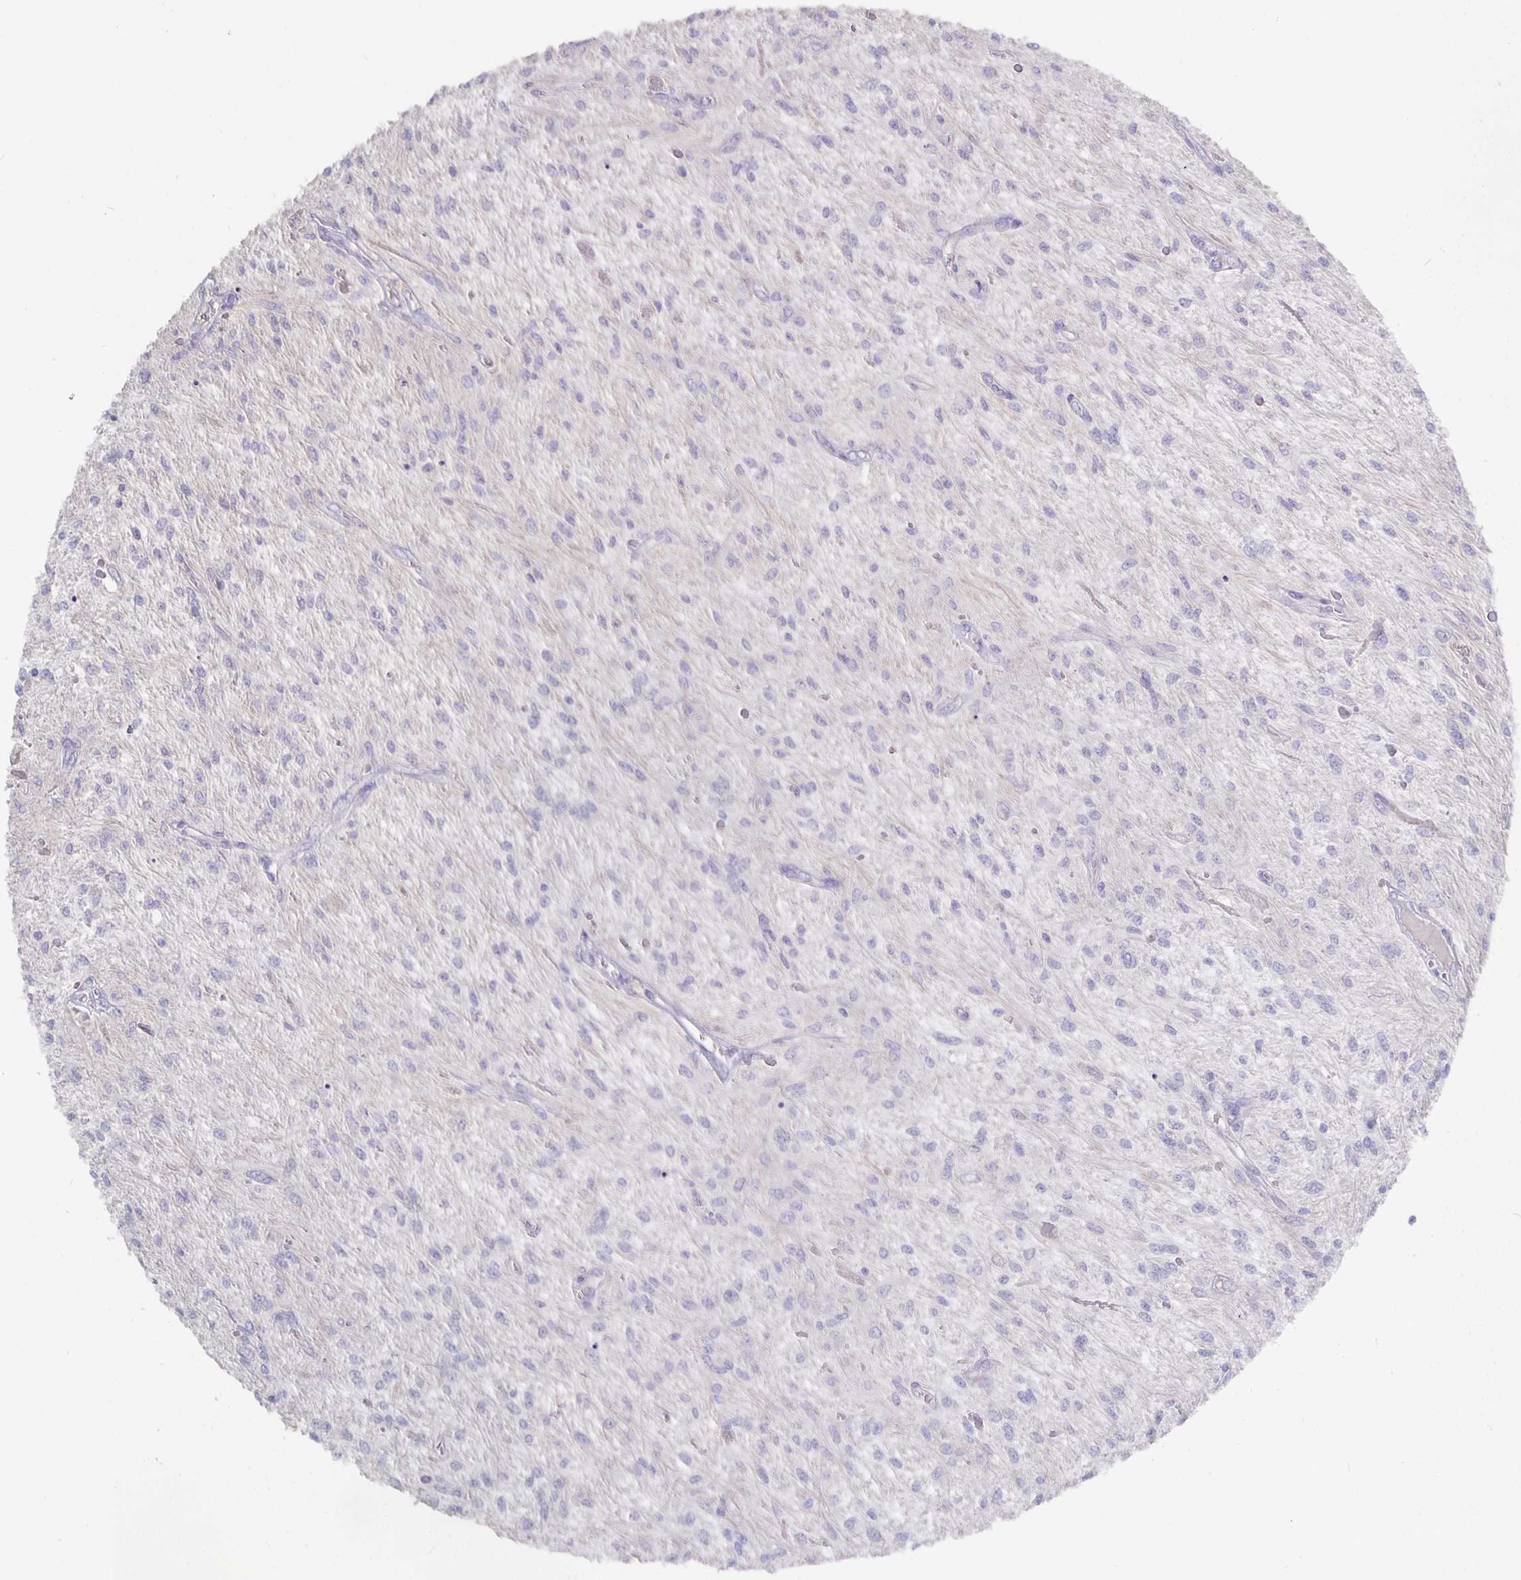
{"staining": {"intensity": "negative", "quantity": "none", "location": "none"}, "tissue": "glioma", "cell_type": "Tumor cells", "image_type": "cancer", "snomed": [{"axis": "morphology", "description": "Glioma, malignant, Low grade"}, {"axis": "topography", "description": "Cerebellum"}], "caption": "Tumor cells show no significant staining in low-grade glioma (malignant).", "gene": "CFAP74", "patient": {"sex": "female", "age": 14}}